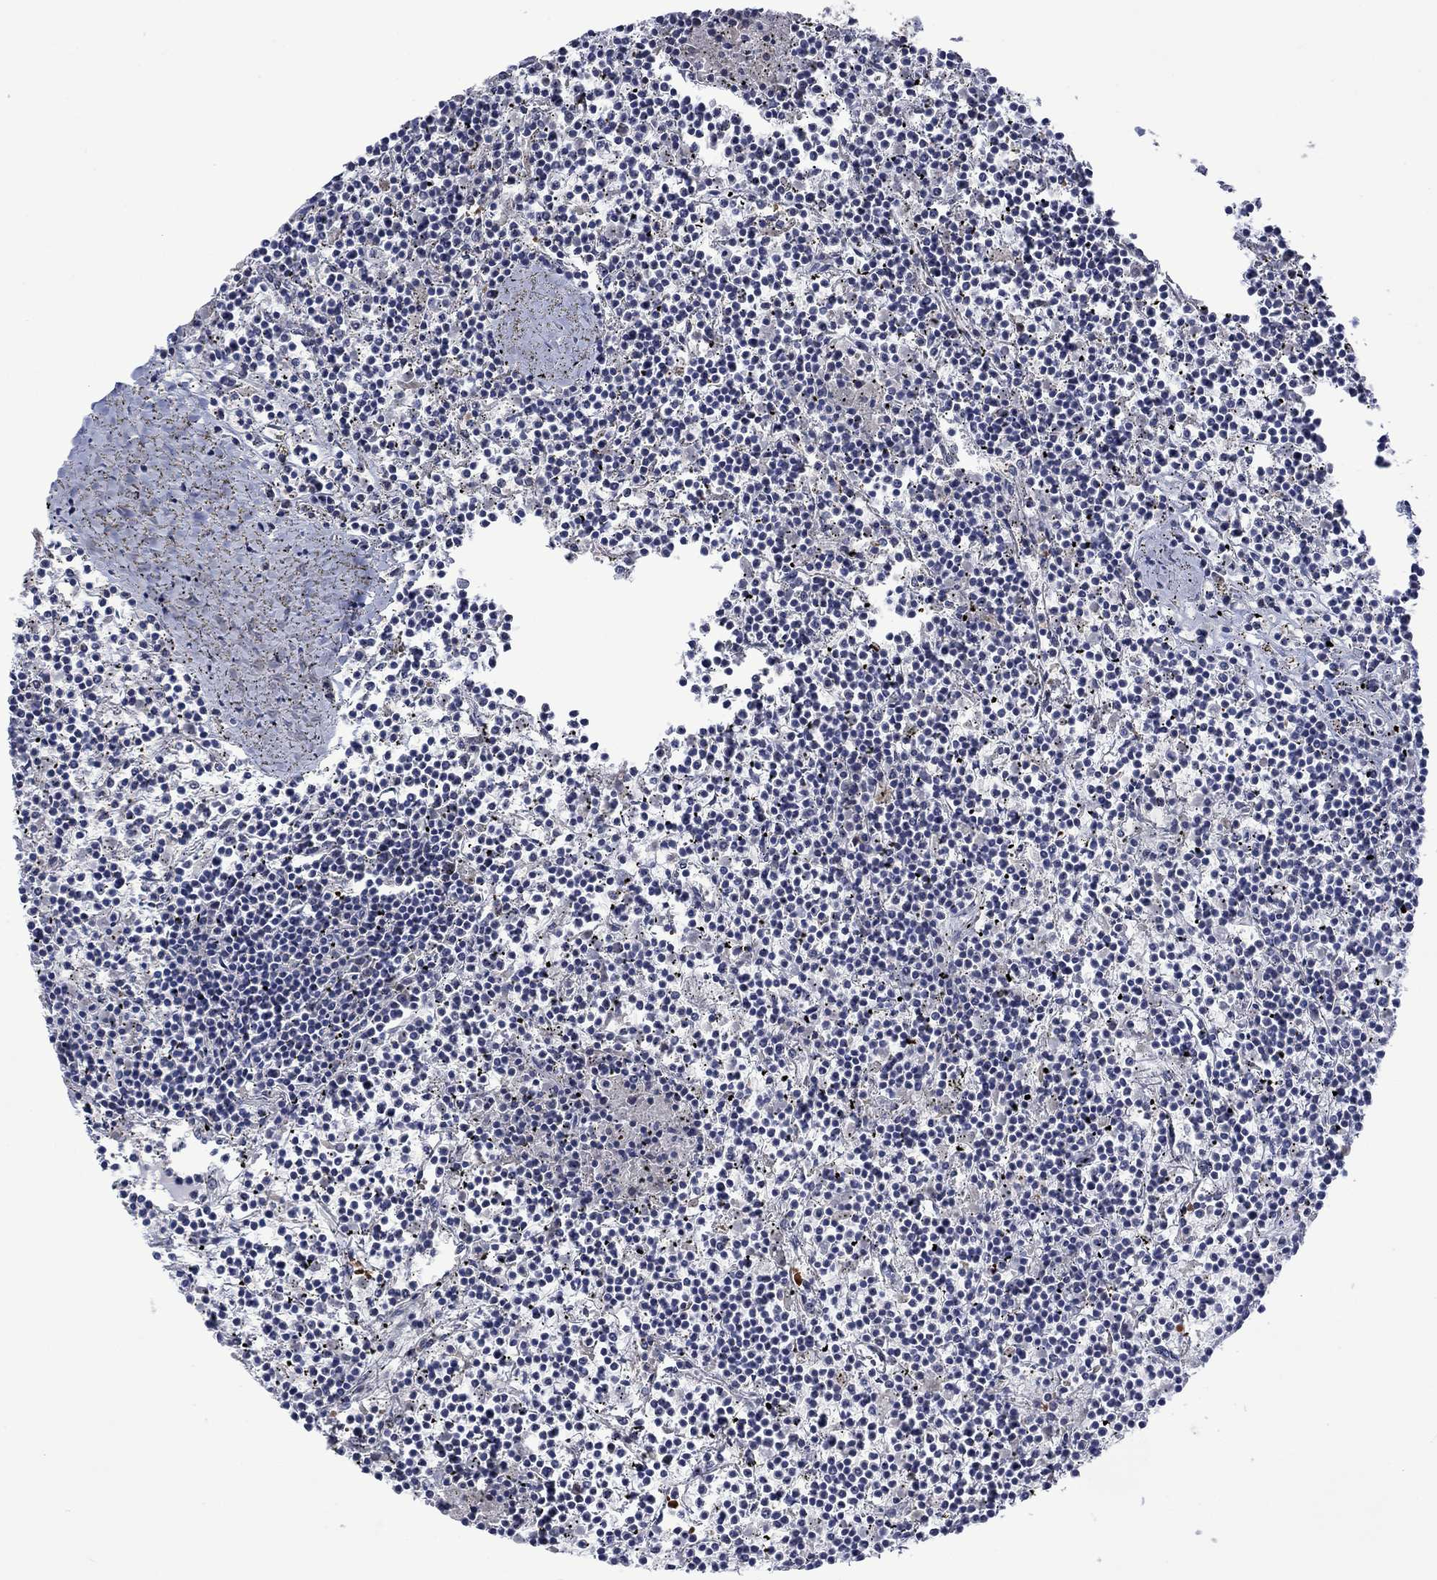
{"staining": {"intensity": "negative", "quantity": "none", "location": "none"}, "tissue": "lymphoma", "cell_type": "Tumor cells", "image_type": "cancer", "snomed": [{"axis": "morphology", "description": "Malignant lymphoma, non-Hodgkin's type, Low grade"}, {"axis": "topography", "description": "Spleen"}], "caption": "Immunohistochemical staining of human lymphoma reveals no significant positivity in tumor cells.", "gene": "AGL", "patient": {"sex": "female", "age": 19}}